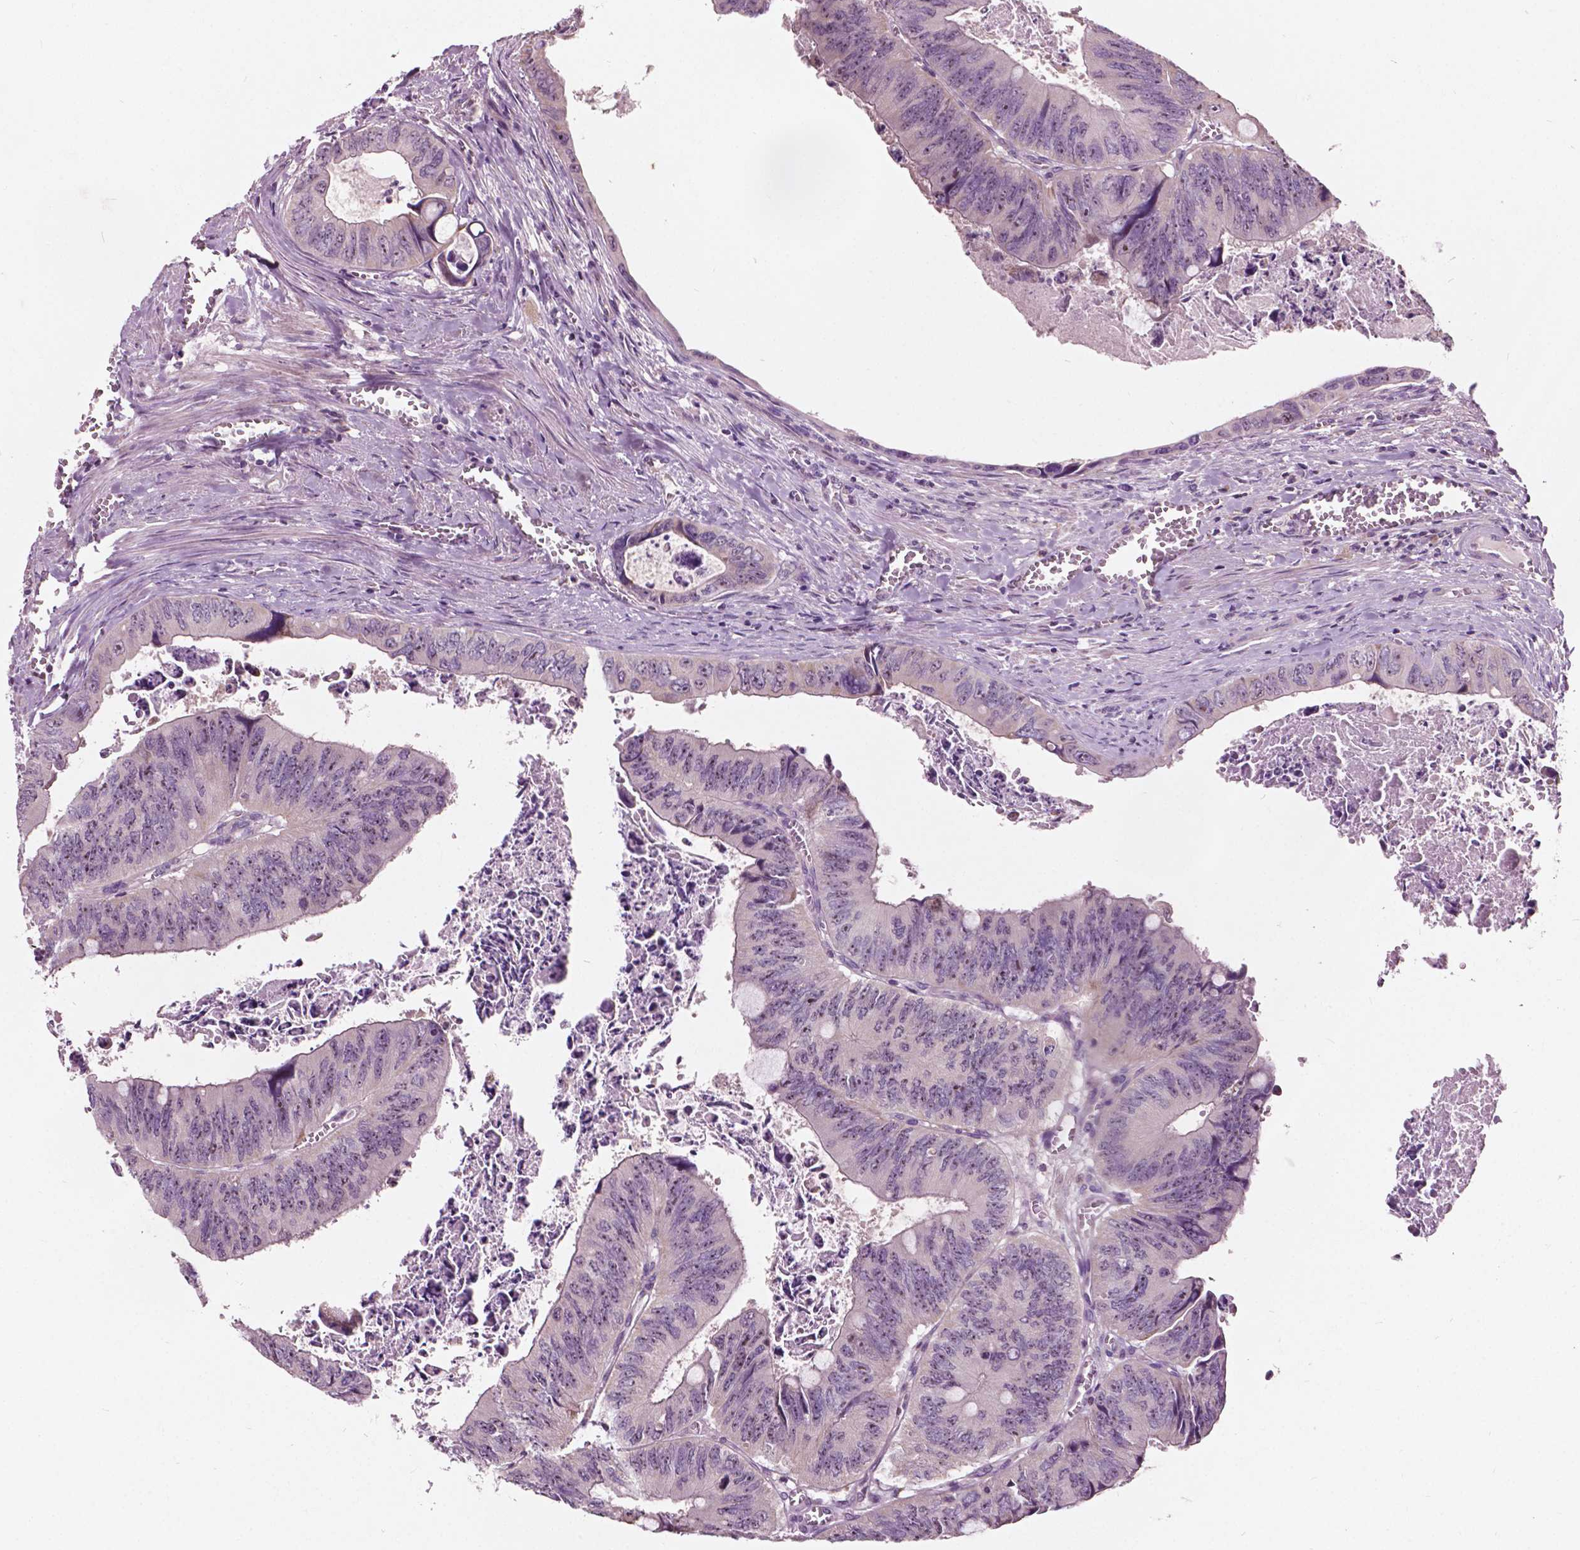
{"staining": {"intensity": "weak", "quantity": "25%-75%", "location": "nuclear"}, "tissue": "colorectal cancer", "cell_type": "Tumor cells", "image_type": "cancer", "snomed": [{"axis": "morphology", "description": "Adenocarcinoma, NOS"}, {"axis": "topography", "description": "Colon"}], "caption": "Brown immunohistochemical staining in human colorectal adenocarcinoma displays weak nuclear expression in about 25%-75% of tumor cells. Immunohistochemistry stains the protein in brown and the nuclei are stained blue.", "gene": "ODF3L2", "patient": {"sex": "female", "age": 84}}